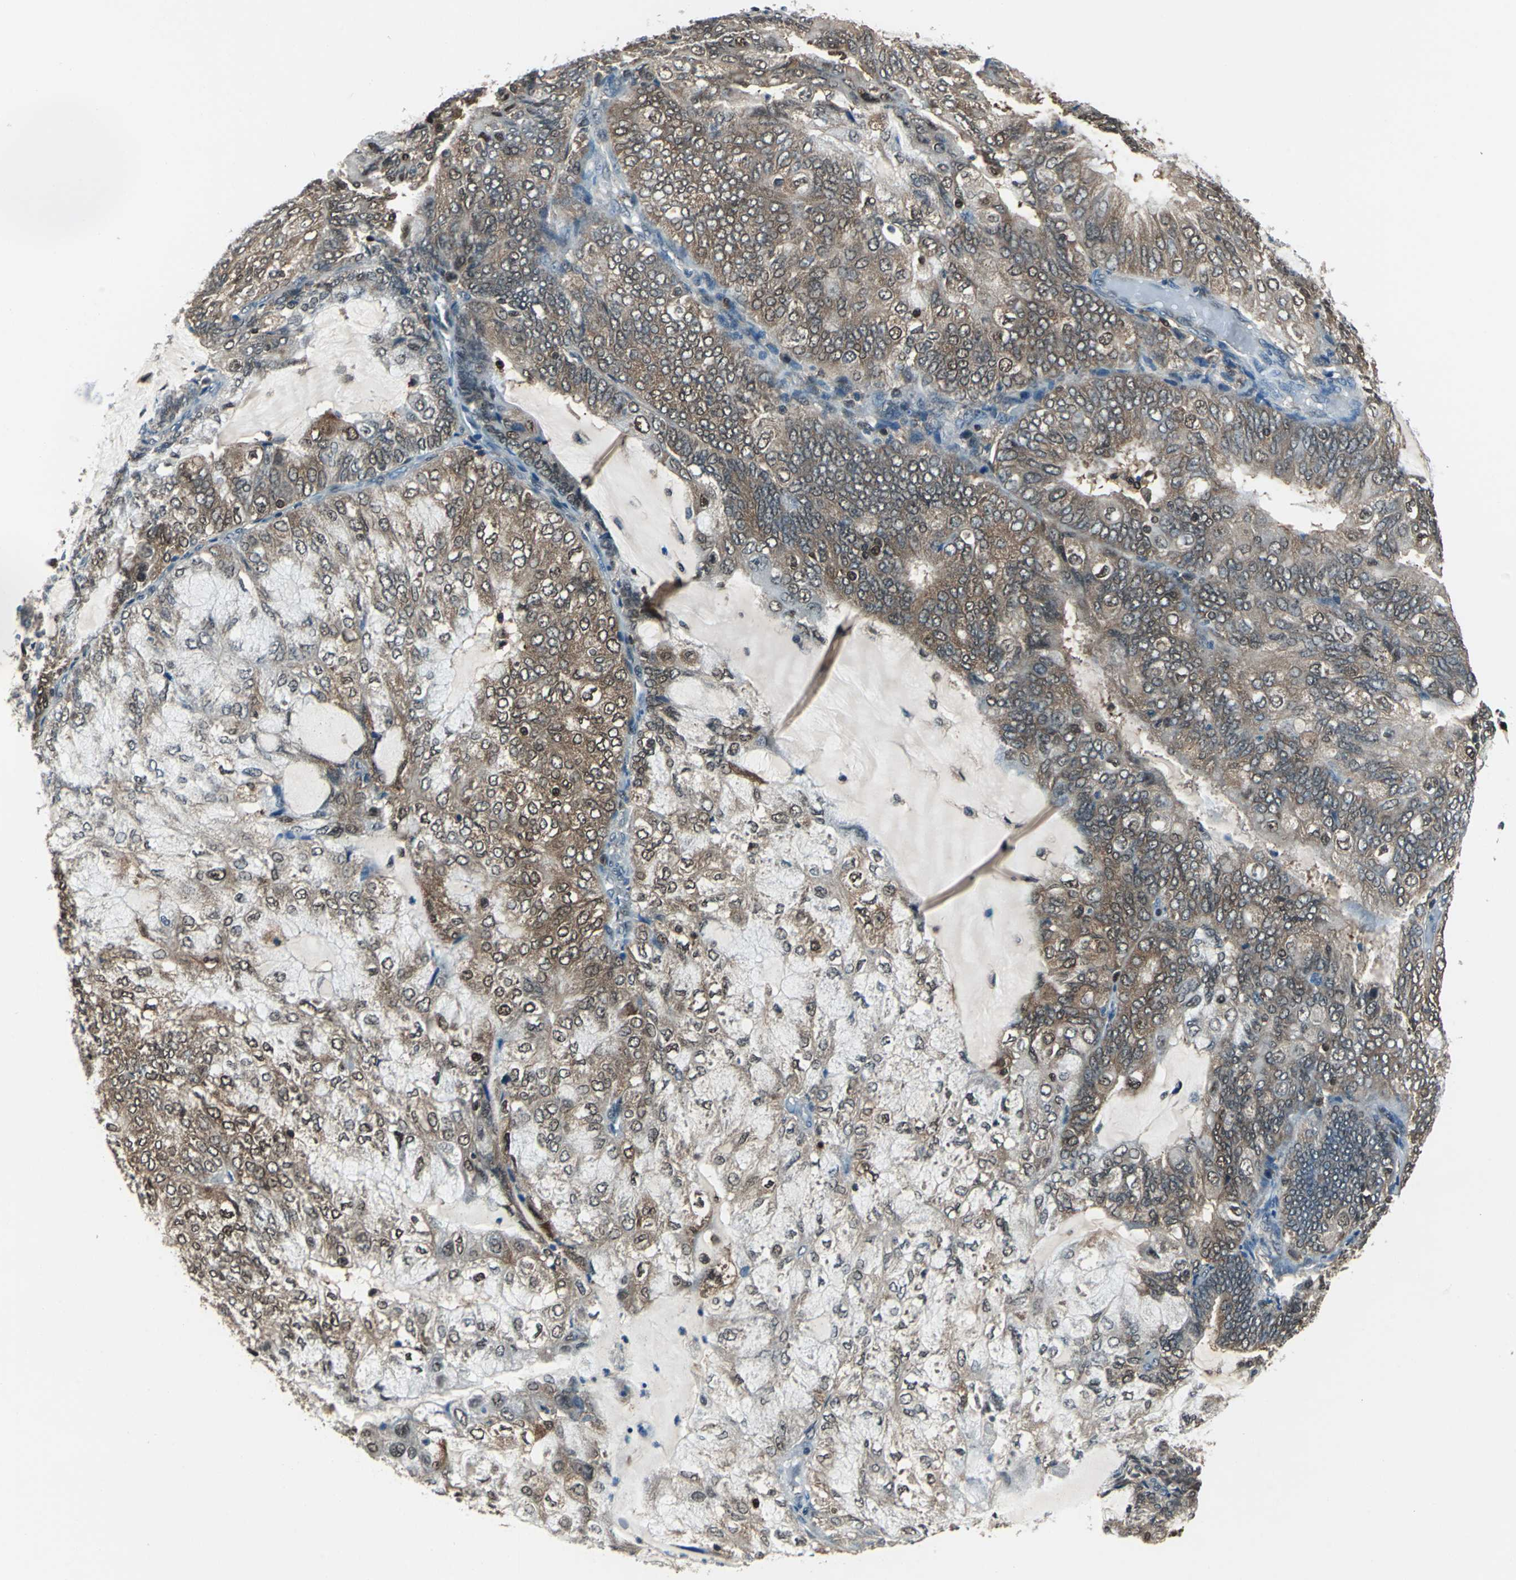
{"staining": {"intensity": "moderate", "quantity": ">75%", "location": "cytoplasmic/membranous,nuclear"}, "tissue": "endometrial cancer", "cell_type": "Tumor cells", "image_type": "cancer", "snomed": [{"axis": "morphology", "description": "Adenocarcinoma, NOS"}, {"axis": "topography", "description": "Endometrium"}], "caption": "The immunohistochemical stain highlights moderate cytoplasmic/membranous and nuclear positivity in tumor cells of endometrial adenocarcinoma tissue.", "gene": "PSME1", "patient": {"sex": "female", "age": 81}}